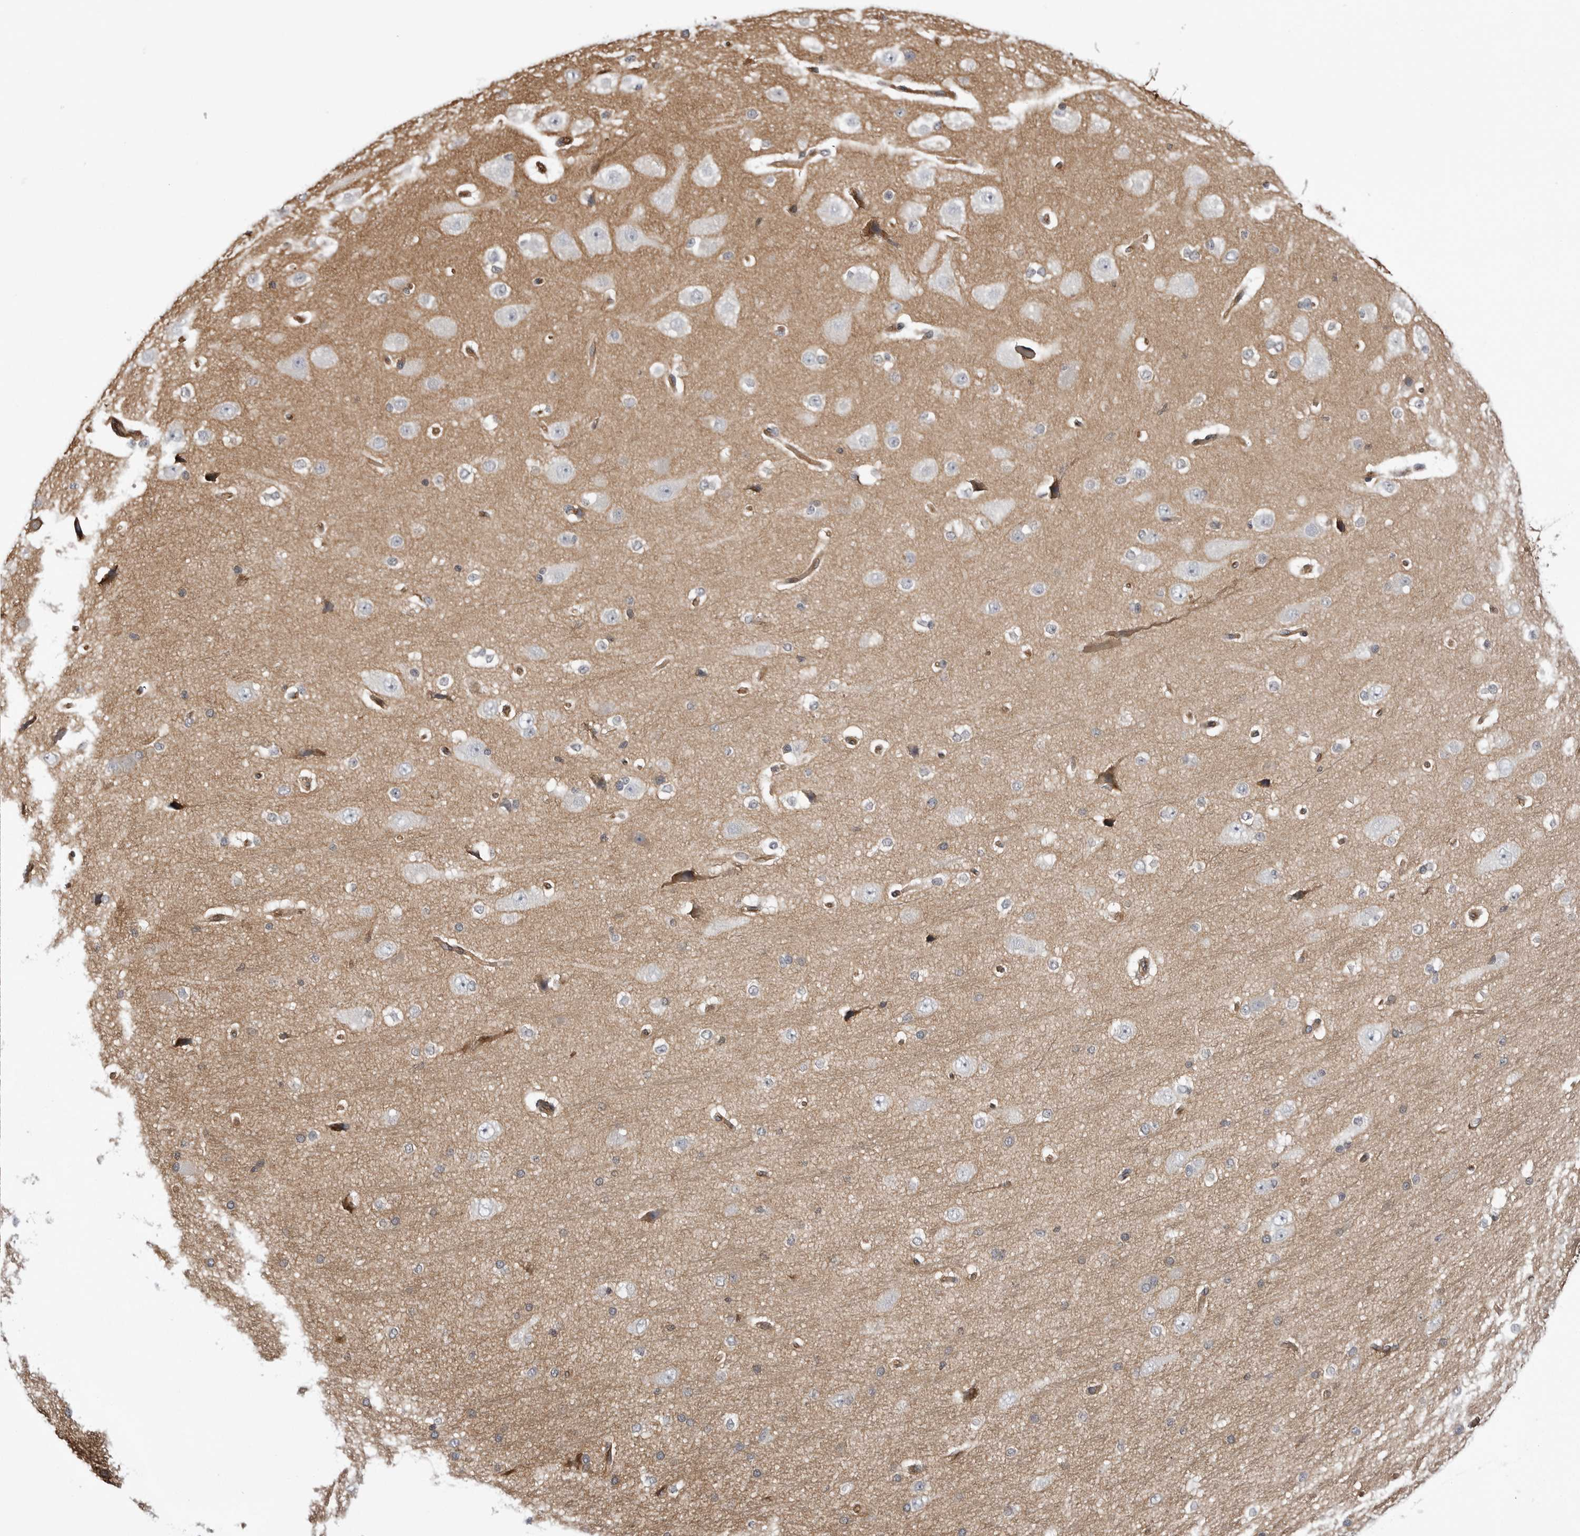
{"staining": {"intensity": "moderate", "quantity": ">75%", "location": "cytoplasmic/membranous"}, "tissue": "cerebral cortex", "cell_type": "Endothelial cells", "image_type": "normal", "snomed": [{"axis": "morphology", "description": "Normal tissue, NOS"}, {"axis": "morphology", "description": "Developmental malformation"}, {"axis": "topography", "description": "Cerebral cortex"}], "caption": "Normal cerebral cortex reveals moderate cytoplasmic/membranous positivity in approximately >75% of endothelial cells (IHC, brightfield microscopy, high magnification)..", "gene": "ARL5A", "patient": {"sex": "female", "age": 30}}